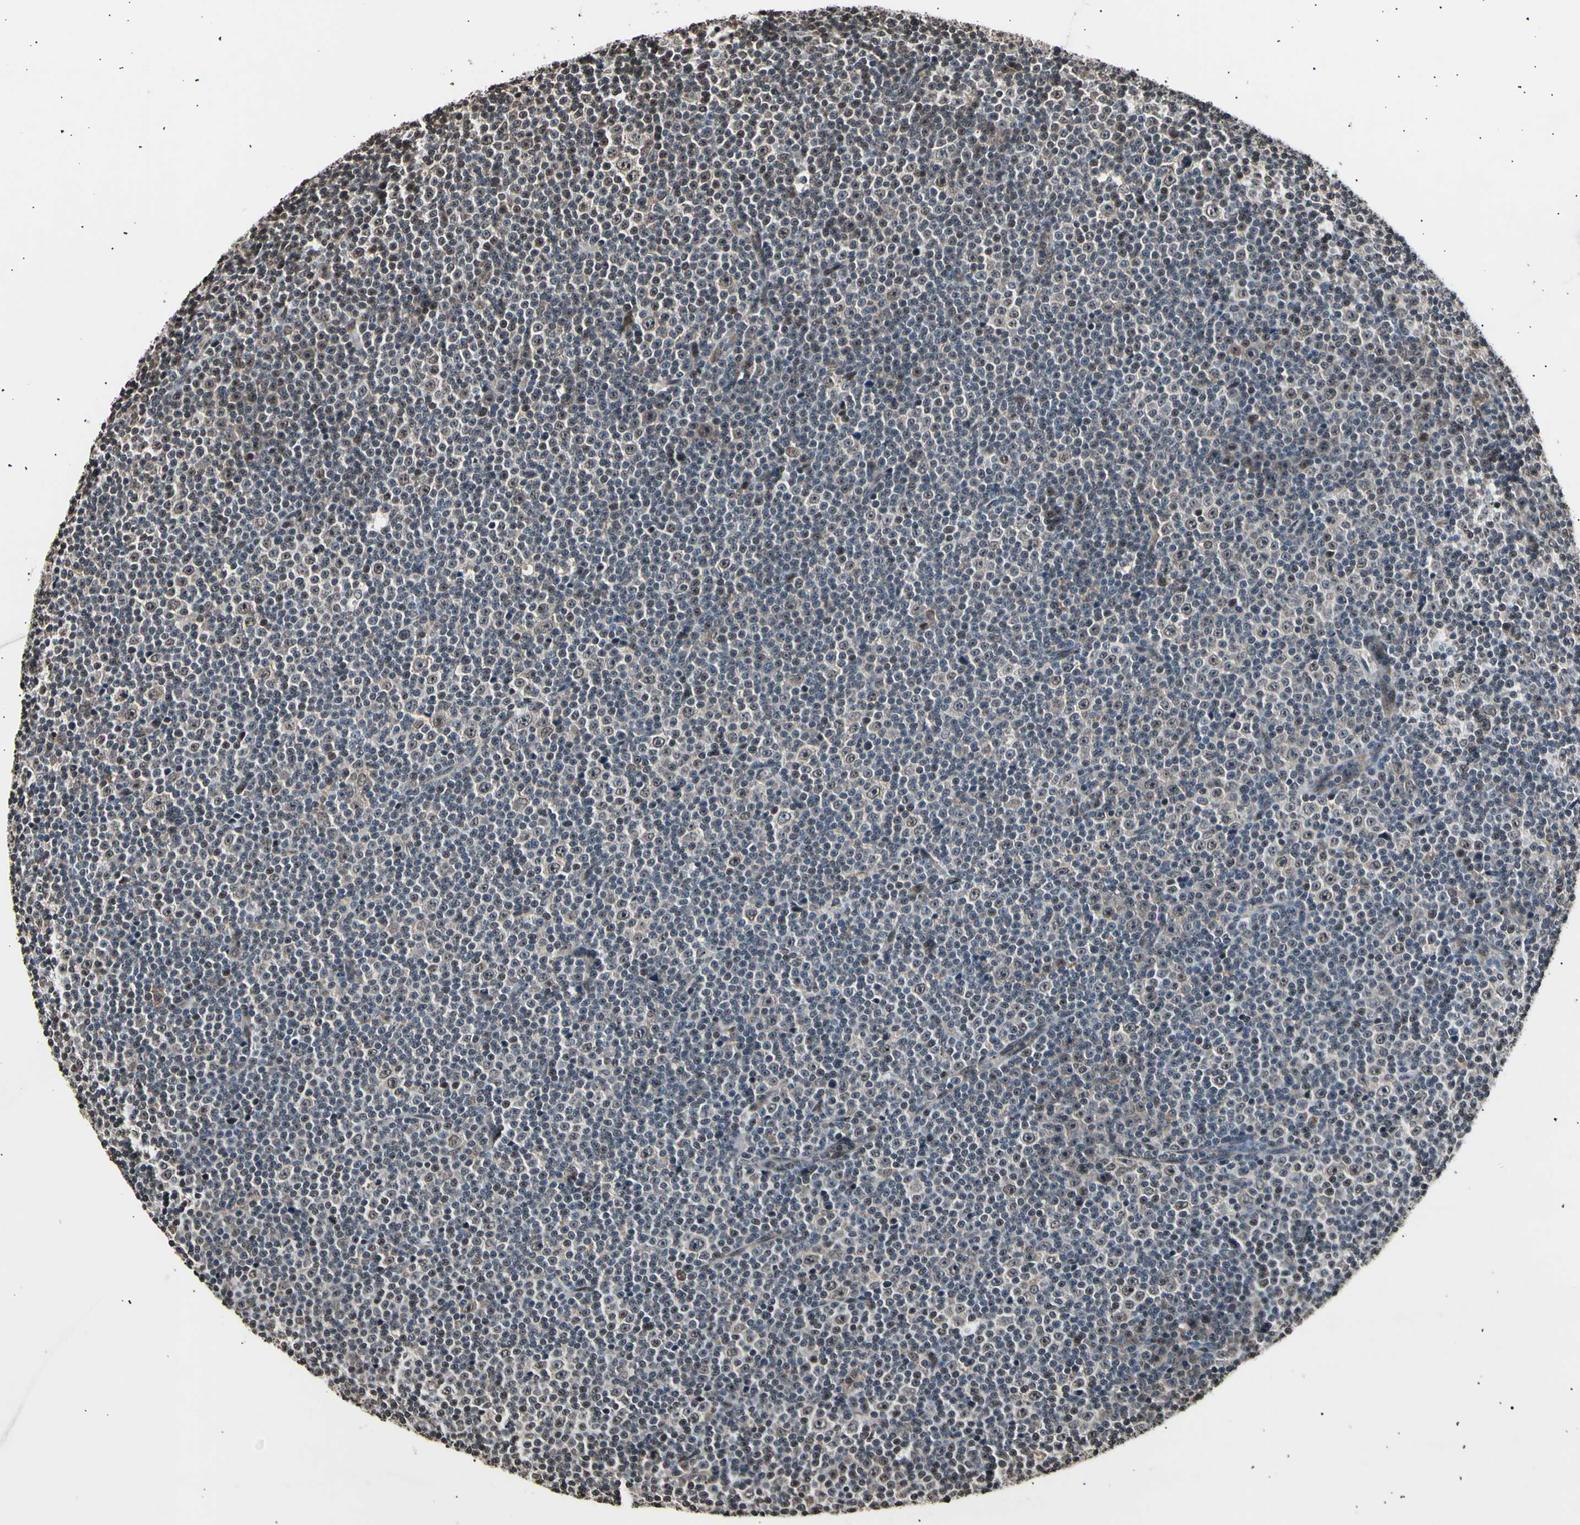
{"staining": {"intensity": "weak", "quantity": "25%-75%", "location": "cytoplasmic/membranous,nuclear"}, "tissue": "lymphoma", "cell_type": "Tumor cells", "image_type": "cancer", "snomed": [{"axis": "morphology", "description": "Malignant lymphoma, non-Hodgkin's type, Low grade"}, {"axis": "topography", "description": "Lymph node"}], "caption": "Protein staining of low-grade malignant lymphoma, non-Hodgkin's type tissue reveals weak cytoplasmic/membranous and nuclear positivity in about 25%-75% of tumor cells. (DAB (3,3'-diaminobenzidine) IHC with brightfield microscopy, high magnification).", "gene": "ANAPC7", "patient": {"sex": "female", "age": 67}}